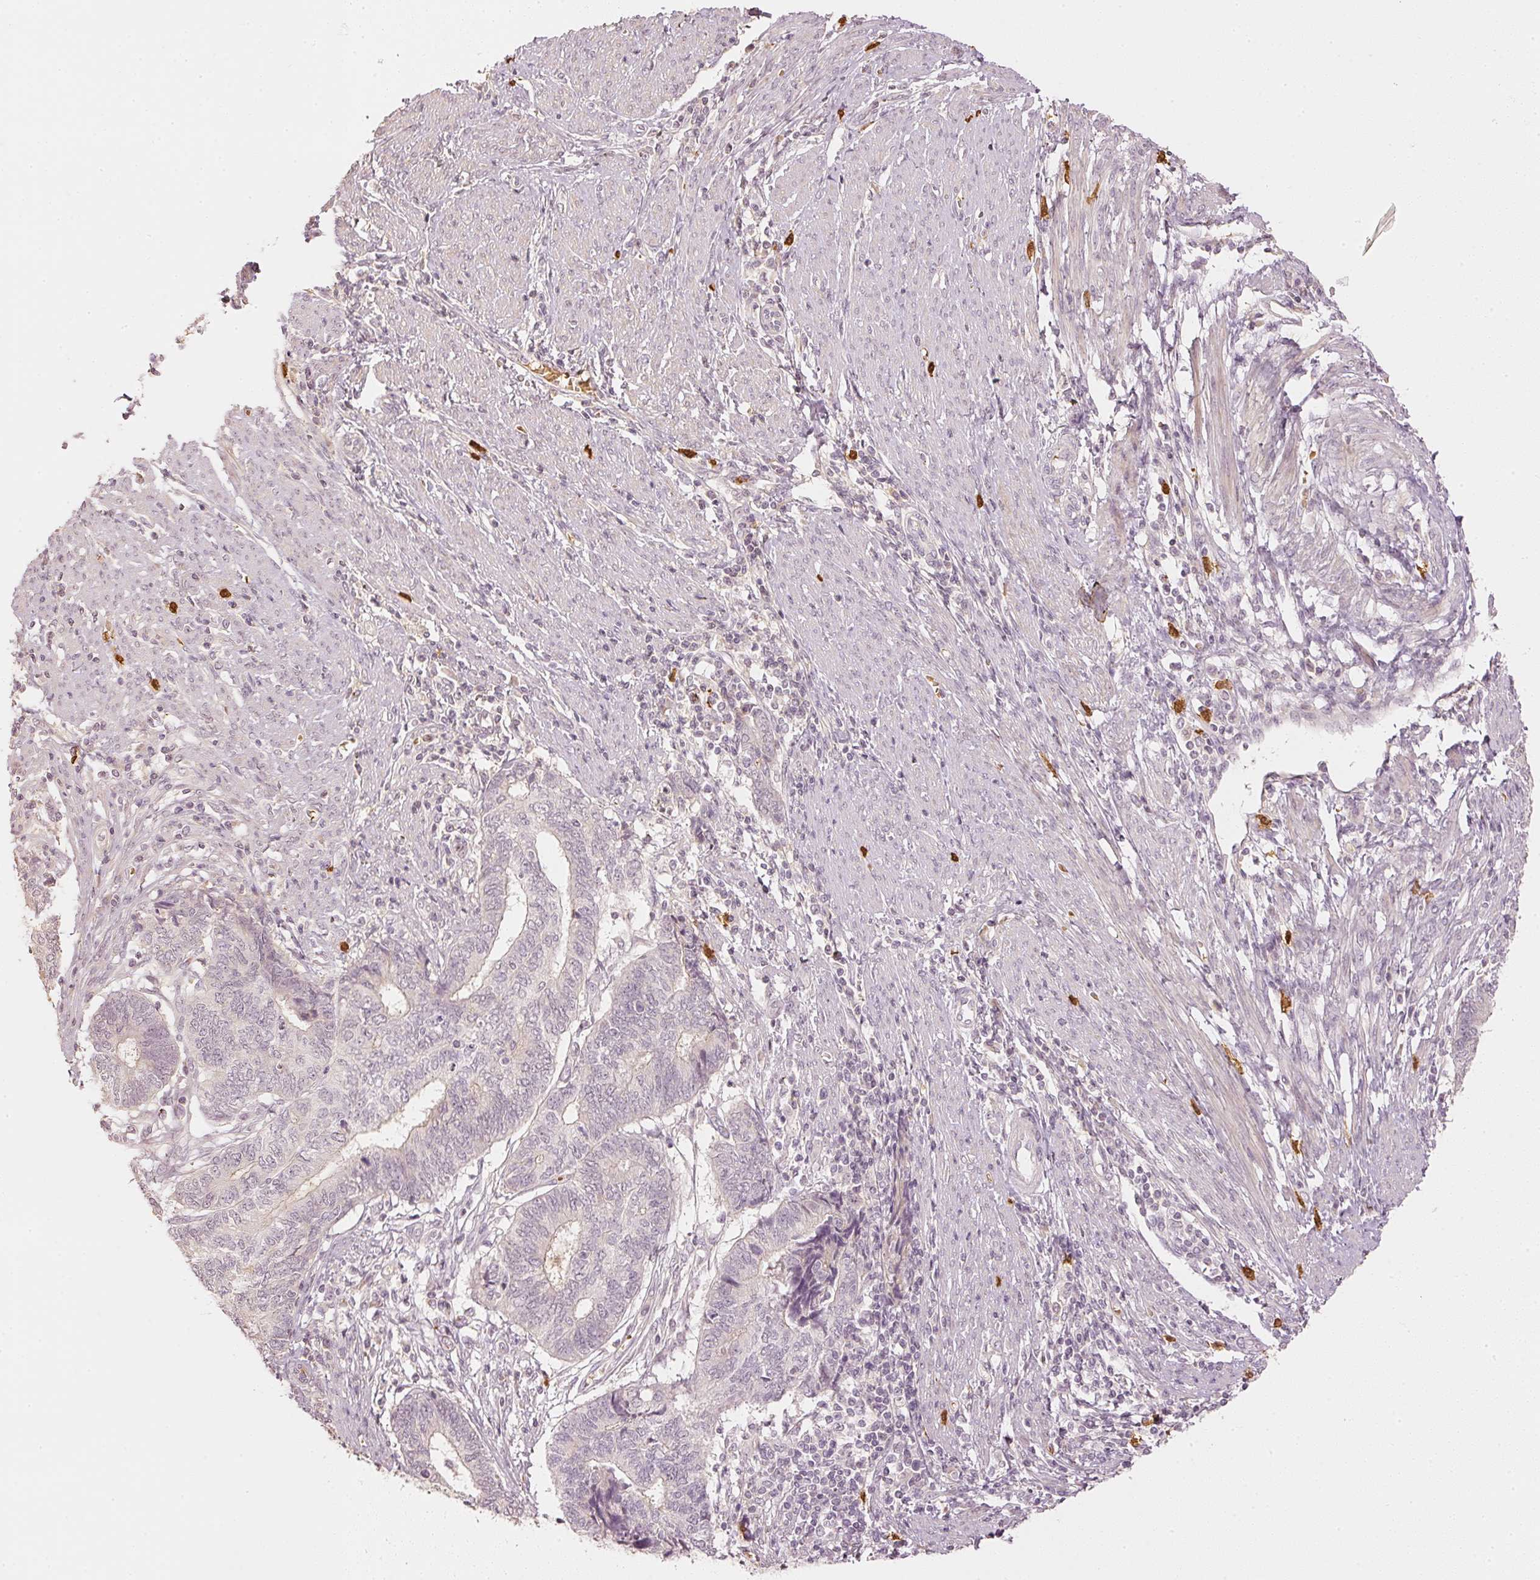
{"staining": {"intensity": "negative", "quantity": "none", "location": "none"}, "tissue": "endometrial cancer", "cell_type": "Tumor cells", "image_type": "cancer", "snomed": [{"axis": "morphology", "description": "Adenocarcinoma, NOS"}, {"axis": "topography", "description": "Uterus"}, {"axis": "topography", "description": "Endometrium"}], "caption": "A micrograph of human endometrial cancer (adenocarcinoma) is negative for staining in tumor cells. Brightfield microscopy of immunohistochemistry (IHC) stained with DAB (brown) and hematoxylin (blue), captured at high magnification.", "gene": "GZMA", "patient": {"sex": "female", "age": 70}}